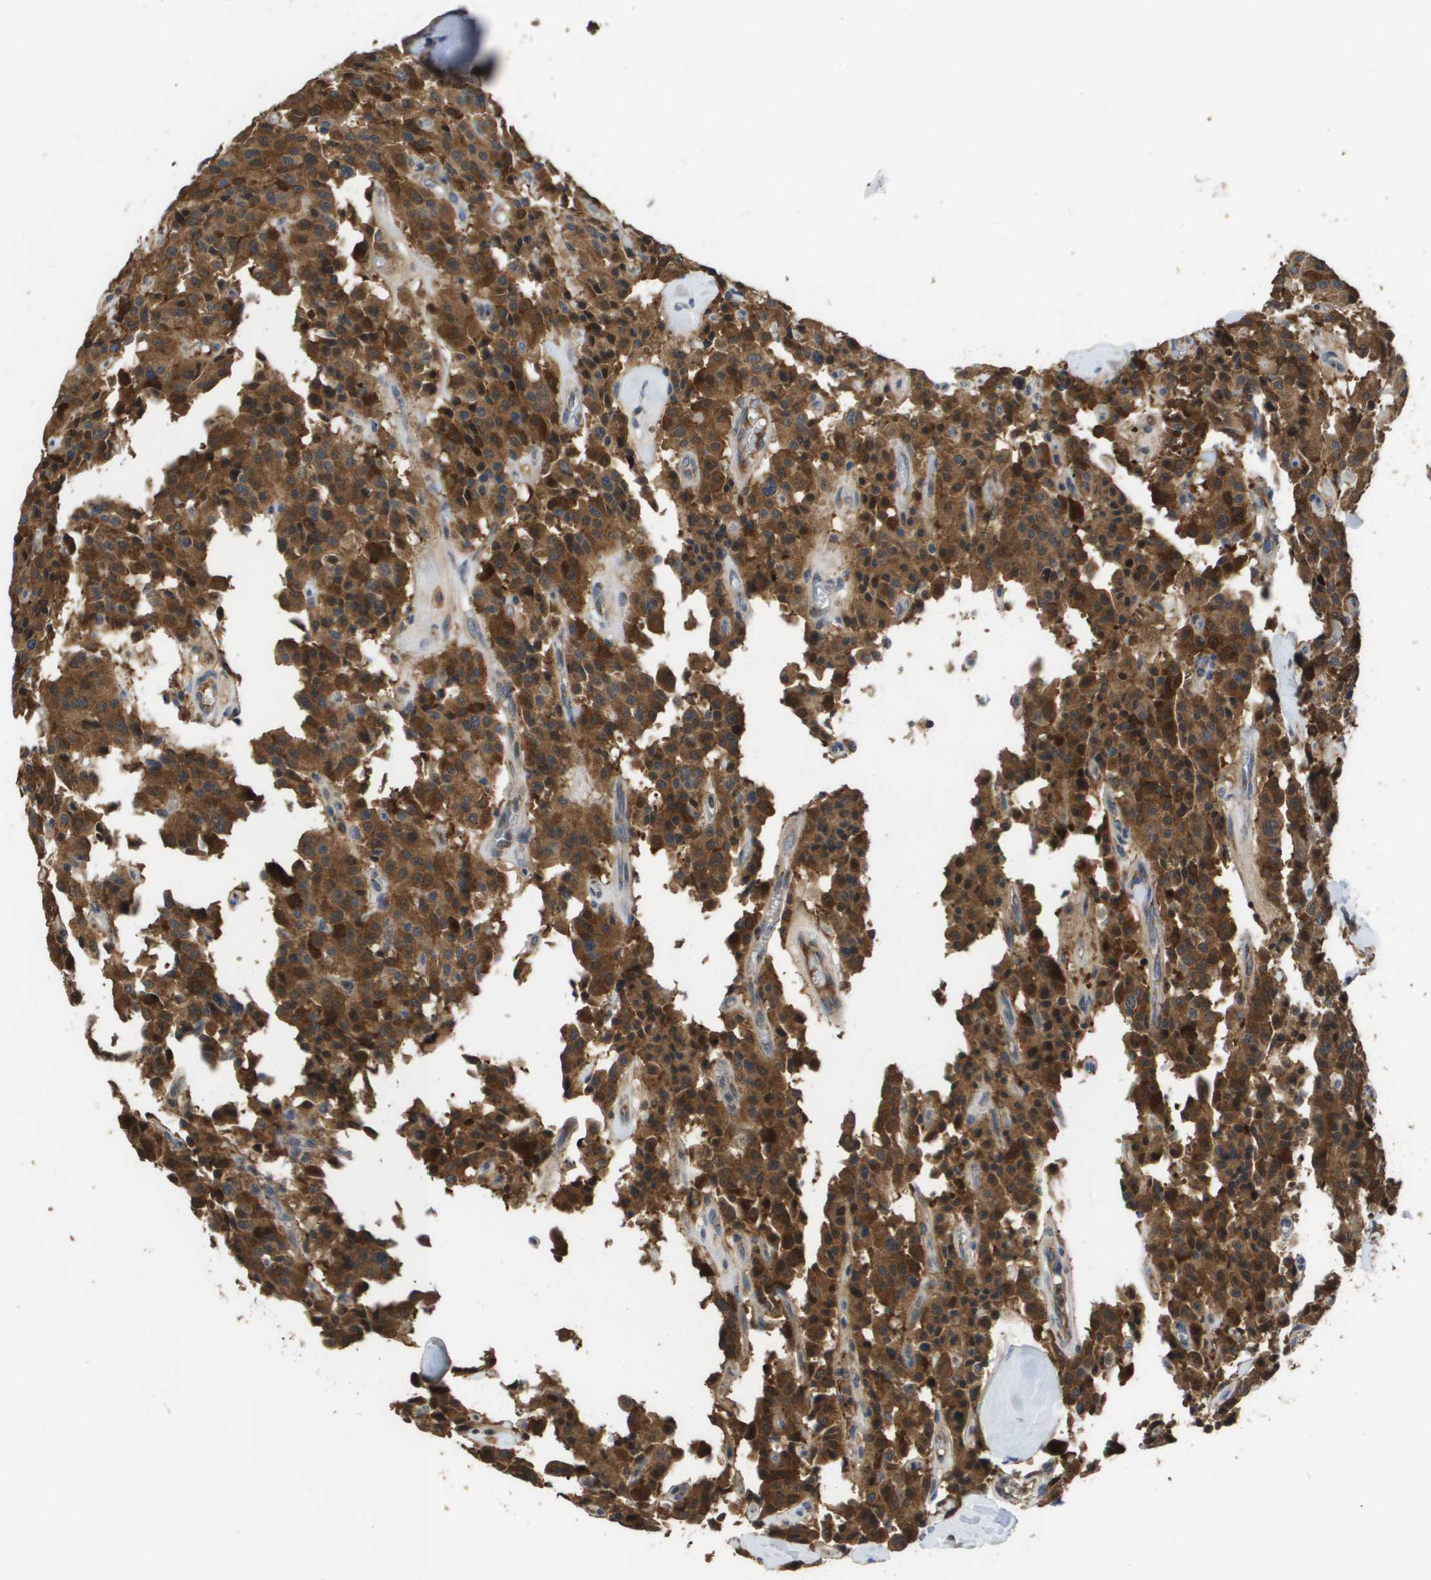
{"staining": {"intensity": "strong", "quantity": ">75%", "location": "cytoplasmic/membranous"}, "tissue": "carcinoid", "cell_type": "Tumor cells", "image_type": "cancer", "snomed": [{"axis": "morphology", "description": "Carcinoid, malignant, NOS"}, {"axis": "topography", "description": "Lung"}], "caption": "IHC of human carcinoid shows high levels of strong cytoplasmic/membranous staining in about >75% of tumor cells.", "gene": "PCK1", "patient": {"sex": "male", "age": 30}}